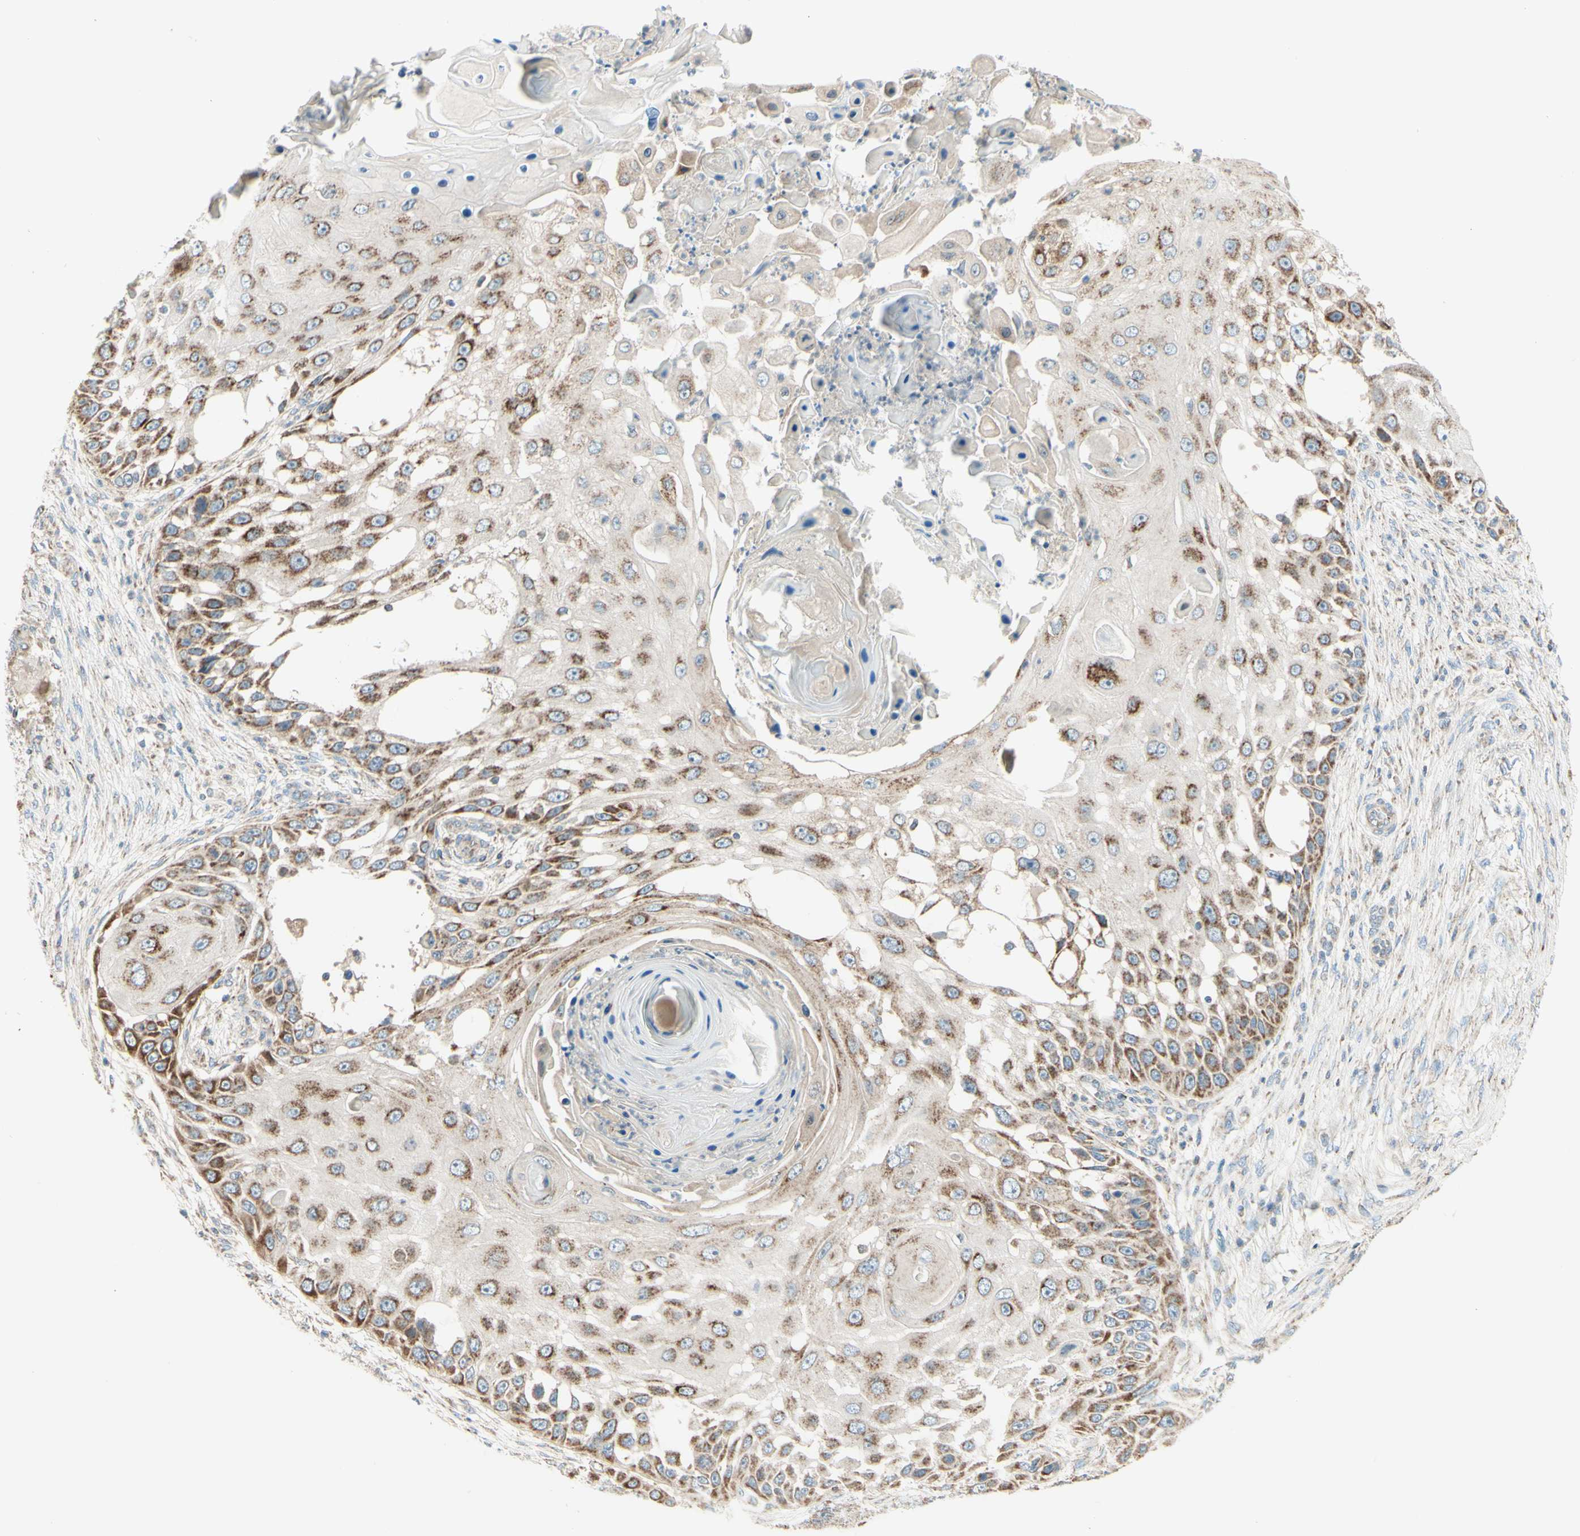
{"staining": {"intensity": "moderate", "quantity": ">75%", "location": "cytoplasmic/membranous"}, "tissue": "skin cancer", "cell_type": "Tumor cells", "image_type": "cancer", "snomed": [{"axis": "morphology", "description": "Squamous cell carcinoma, NOS"}, {"axis": "topography", "description": "Skin"}], "caption": "Immunohistochemical staining of human skin squamous cell carcinoma displays medium levels of moderate cytoplasmic/membranous protein positivity in approximately >75% of tumor cells. (Brightfield microscopy of DAB IHC at high magnification).", "gene": "ARMC10", "patient": {"sex": "female", "age": 44}}